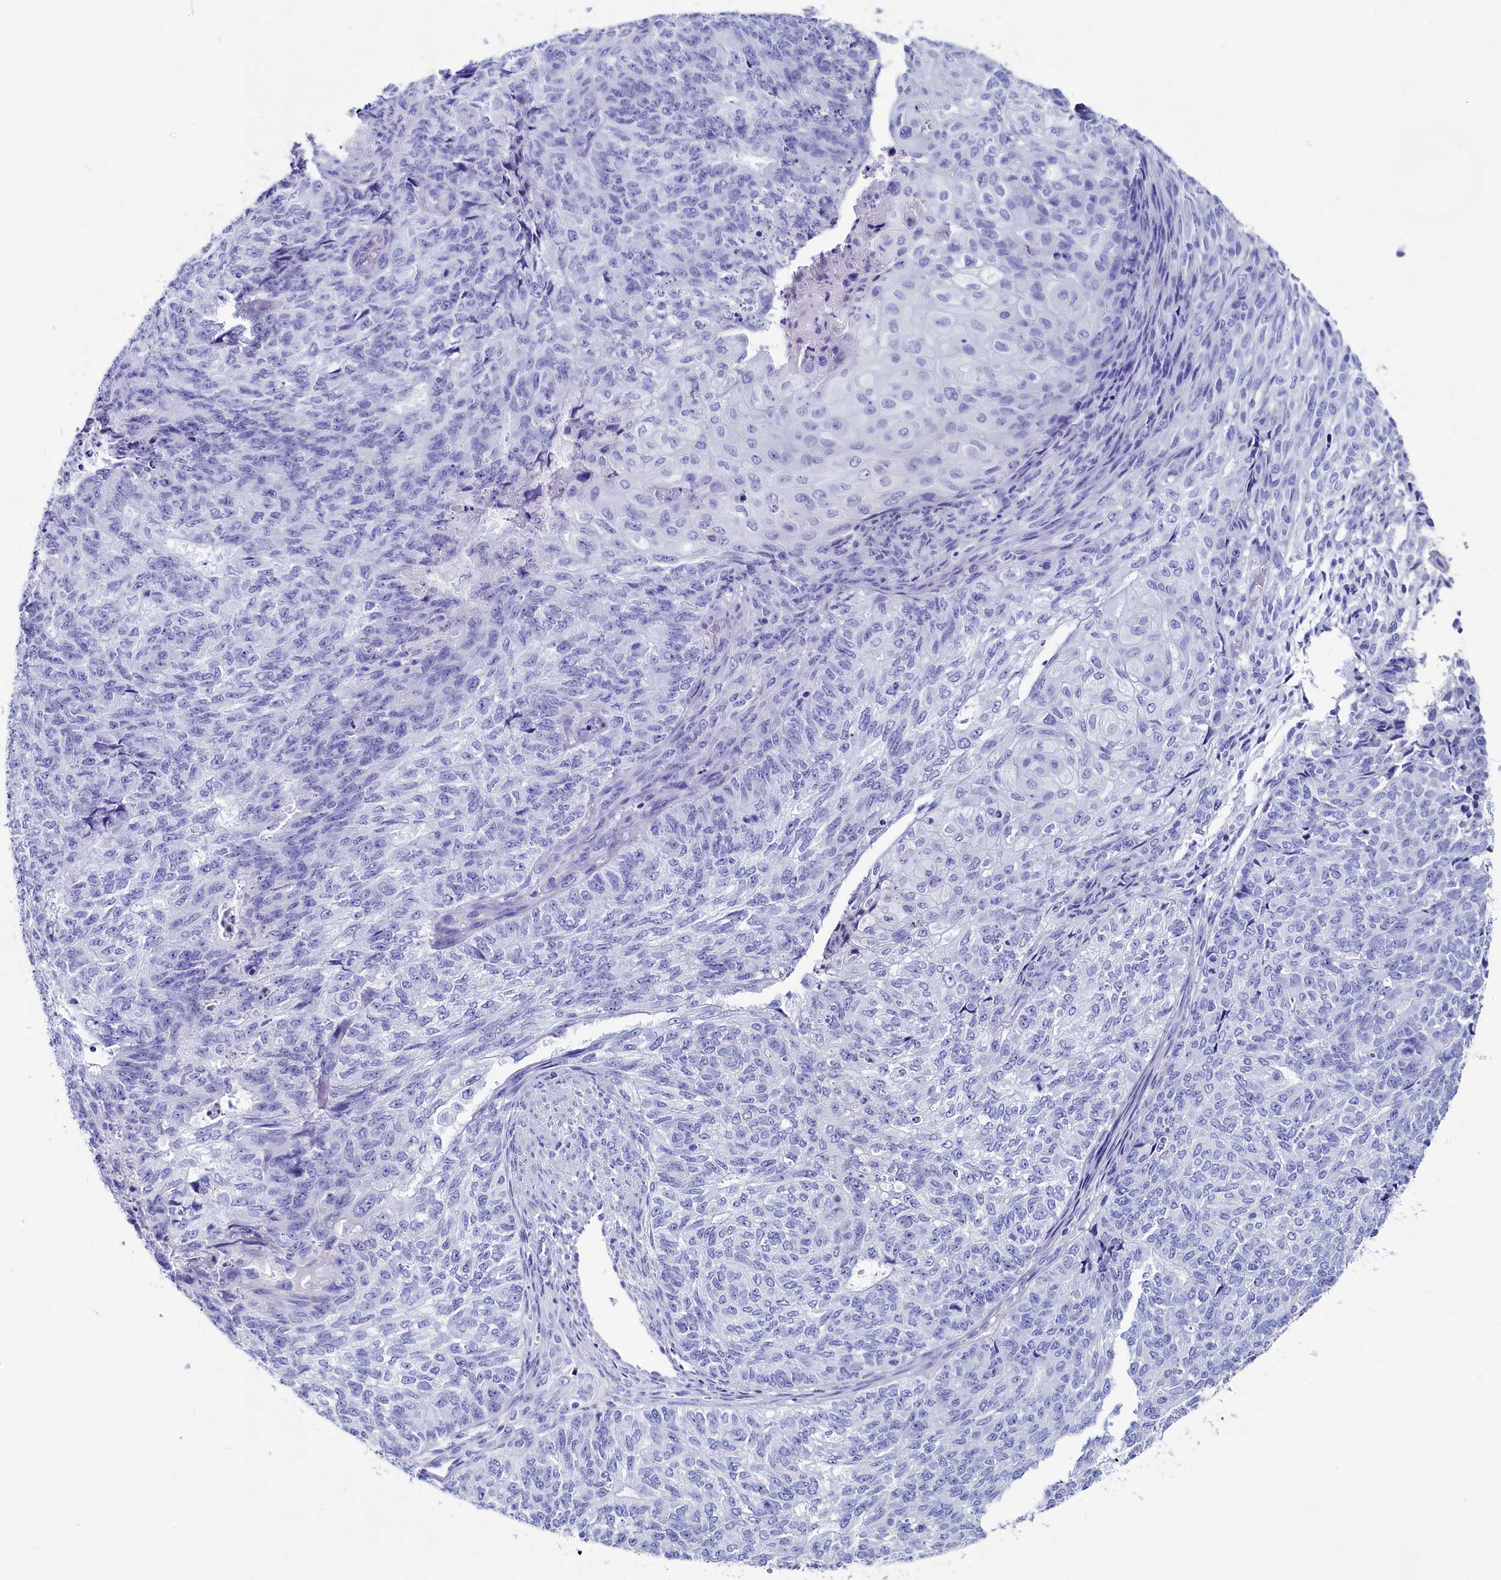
{"staining": {"intensity": "negative", "quantity": "none", "location": "none"}, "tissue": "endometrial cancer", "cell_type": "Tumor cells", "image_type": "cancer", "snomed": [{"axis": "morphology", "description": "Adenocarcinoma, NOS"}, {"axis": "topography", "description": "Endometrium"}], "caption": "This is a image of immunohistochemistry staining of endometrial cancer, which shows no staining in tumor cells.", "gene": "ANKRD29", "patient": {"sex": "female", "age": 32}}